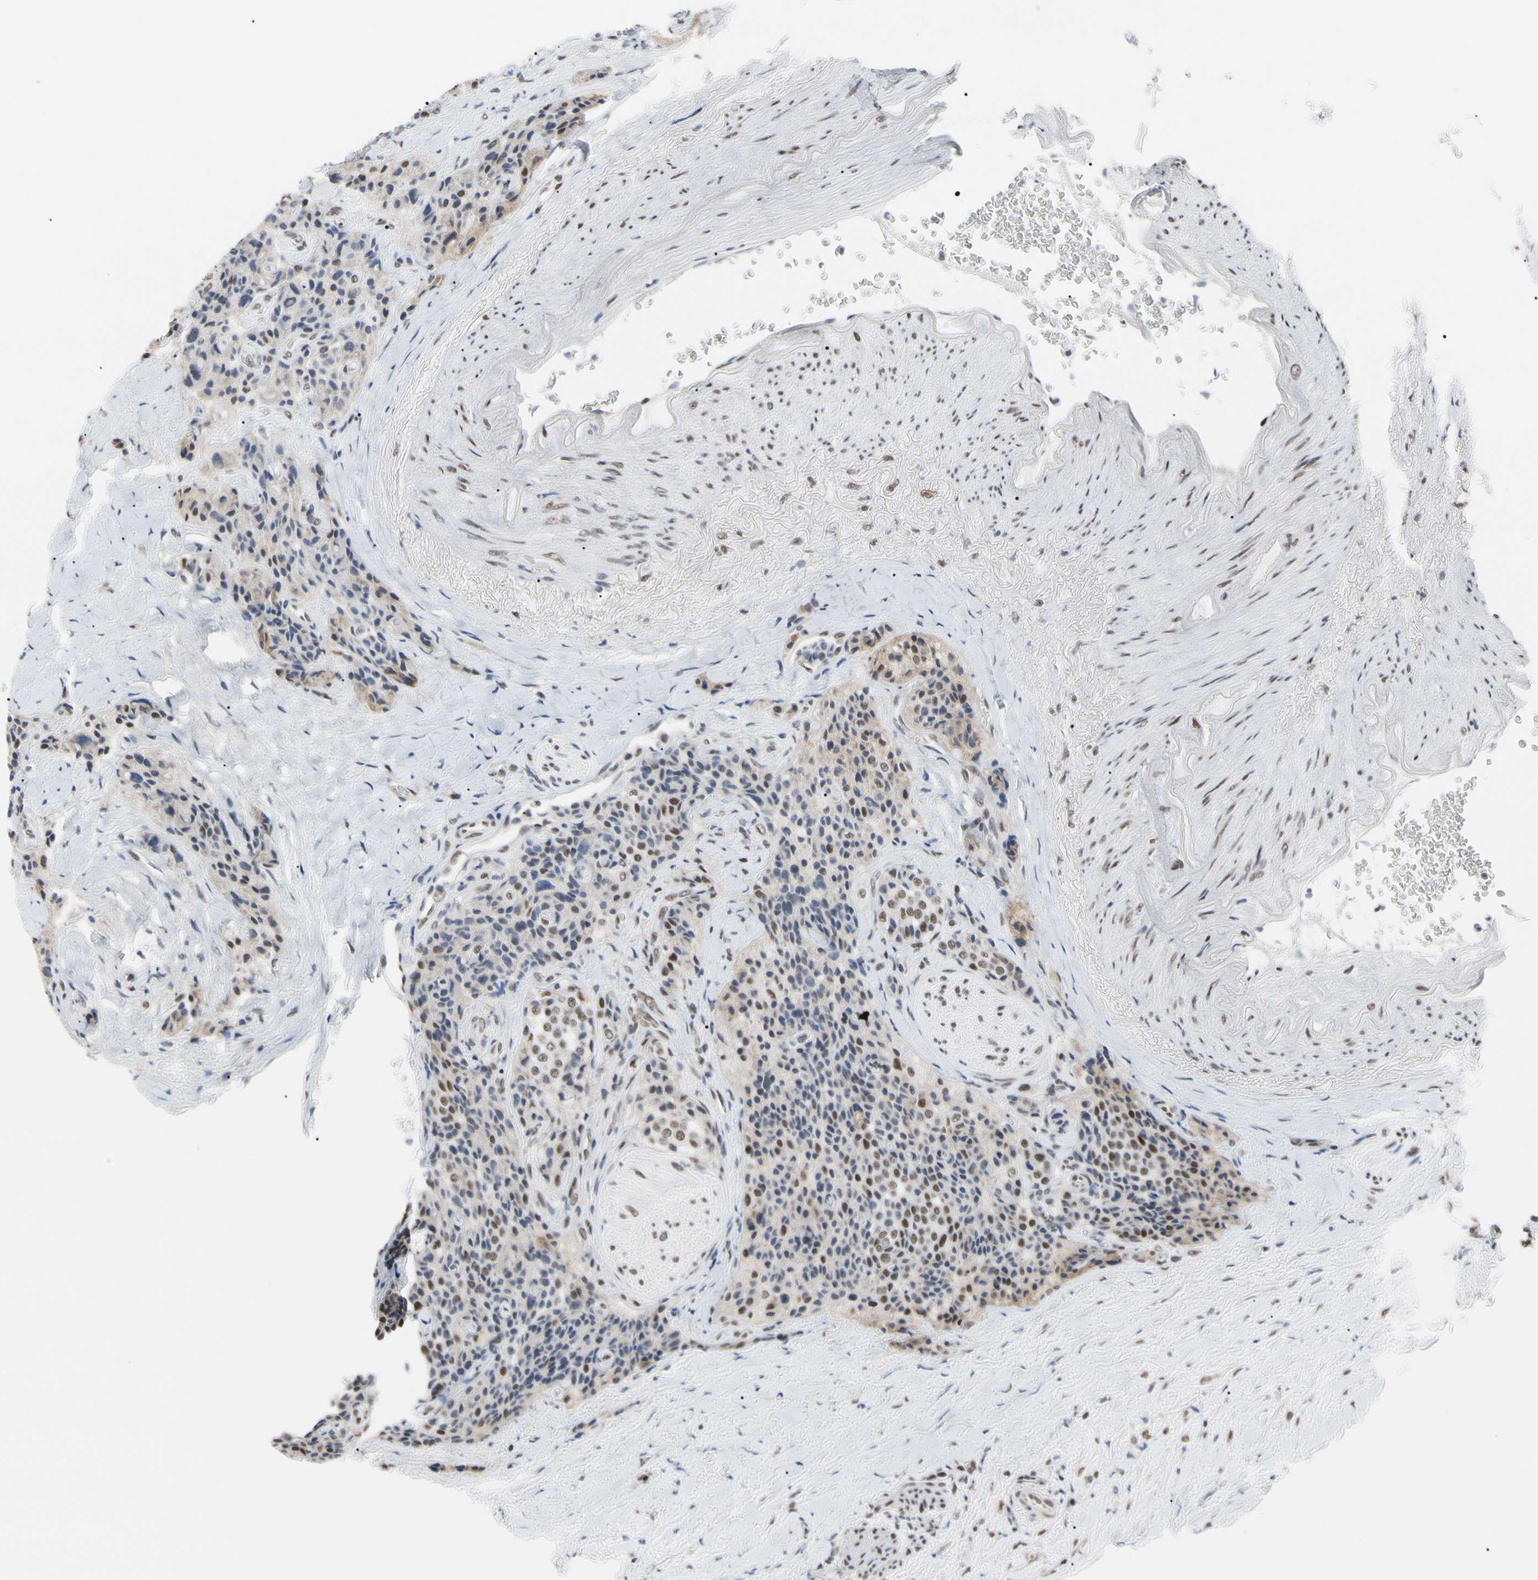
{"staining": {"intensity": "moderate", "quantity": "25%-75%", "location": "nuclear"}, "tissue": "carcinoid", "cell_type": "Tumor cells", "image_type": "cancer", "snomed": [{"axis": "morphology", "description": "Carcinoid, malignant, NOS"}, {"axis": "topography", "description": "Colon"}], "caption": "Moderate nuclear staining for a protein is seen in about 25%-75% of tumor cells of malignant carcinoid using immunohistochemistry (IHC).", "gene": "FAM98B", "patient": {"sex": "female", "age": 61}}